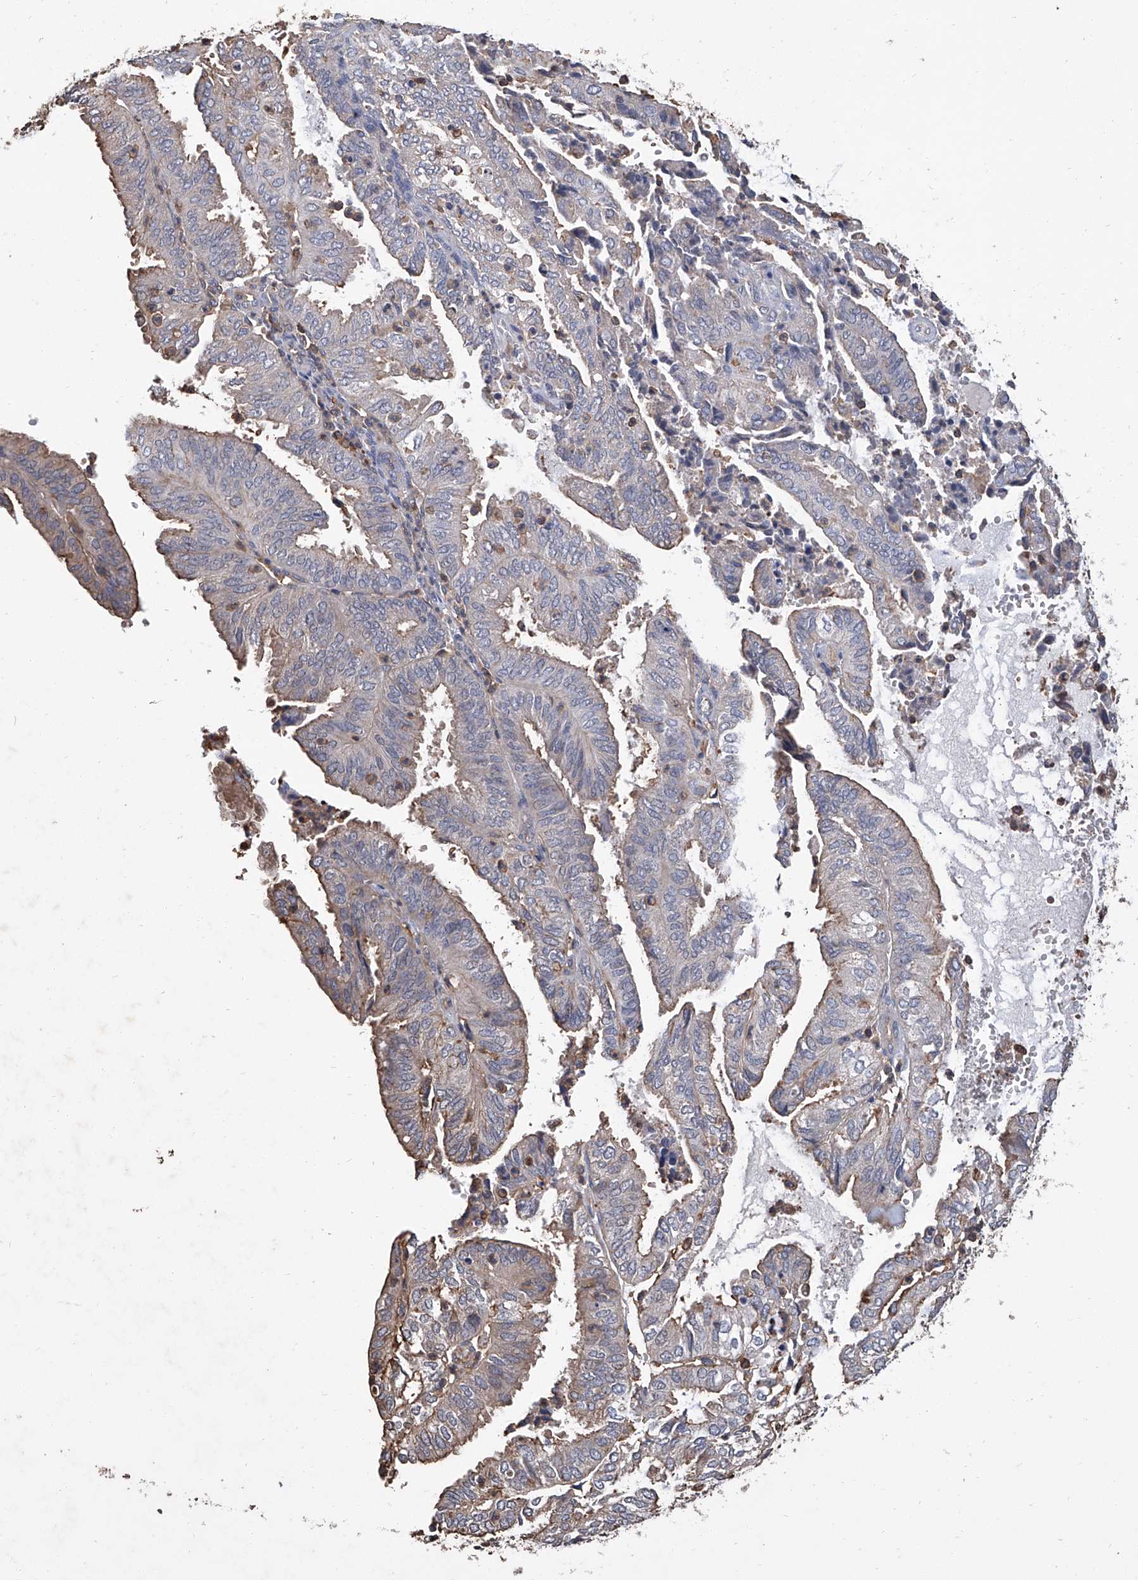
{"staining": {"intensity": "weak", "quantity": "<25%", "location": "cytoplasmic/membranous"}, "tissue": "endometrial cancer", "cell_type": "Tumor cells", "image_type": "cancer", "snomed": [{"axis": "morphology", "description": "Adenocarcinoma, NOS"}, {"axis": "topography", "description": "Uterus"}], "caption": "An immunohistochemistry (IHC) micrograph of adenocarcinoma (endometrial) is shown. There is no staining in tumor cells of adenocarcinoma (endometrial).", "gene": "GPT", "patient": {"sex": "female", "age": 60}}